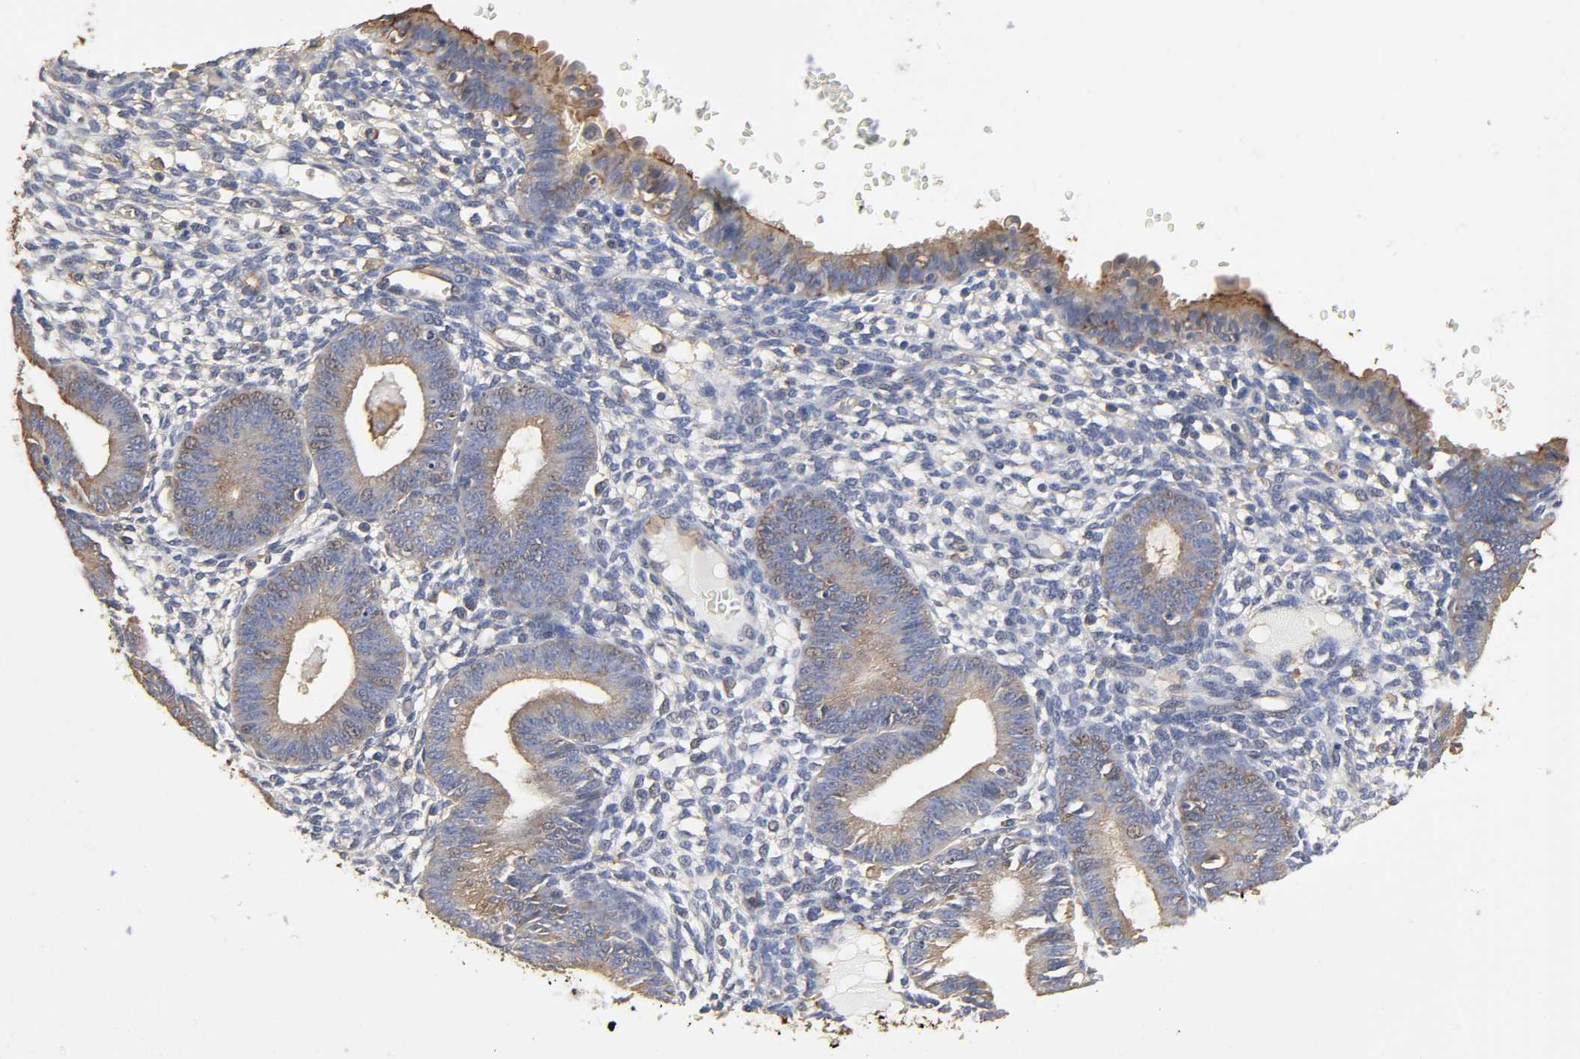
{"staining": {"intensity": "moderate", "quantity": "25%-75%", "location": "cytoplasmic/membranous"}, "tissue": "endometrium", "cell_type": "Cells in endometrial stroma", "image_type": "normal", "snomed": [{"axis": "morphology", "description": "Normal tissue, NOS"}, {"axis": "topography", "description": "Endometrium"}], "caption": "IHC of benign endometrium shows medium levels of moderate cytoplasmic/membranous positivity in approximately 25%-75% of cells in endometrial stroma. The protein of interest is stained brown, and the nuclei are stained in blue (DAB (3,3'-diaminobenzidine) IHC with brightfield microscopy, high magnification).", "gene": "ANXA2", "patient": {"sex": "female", "age": 61}}